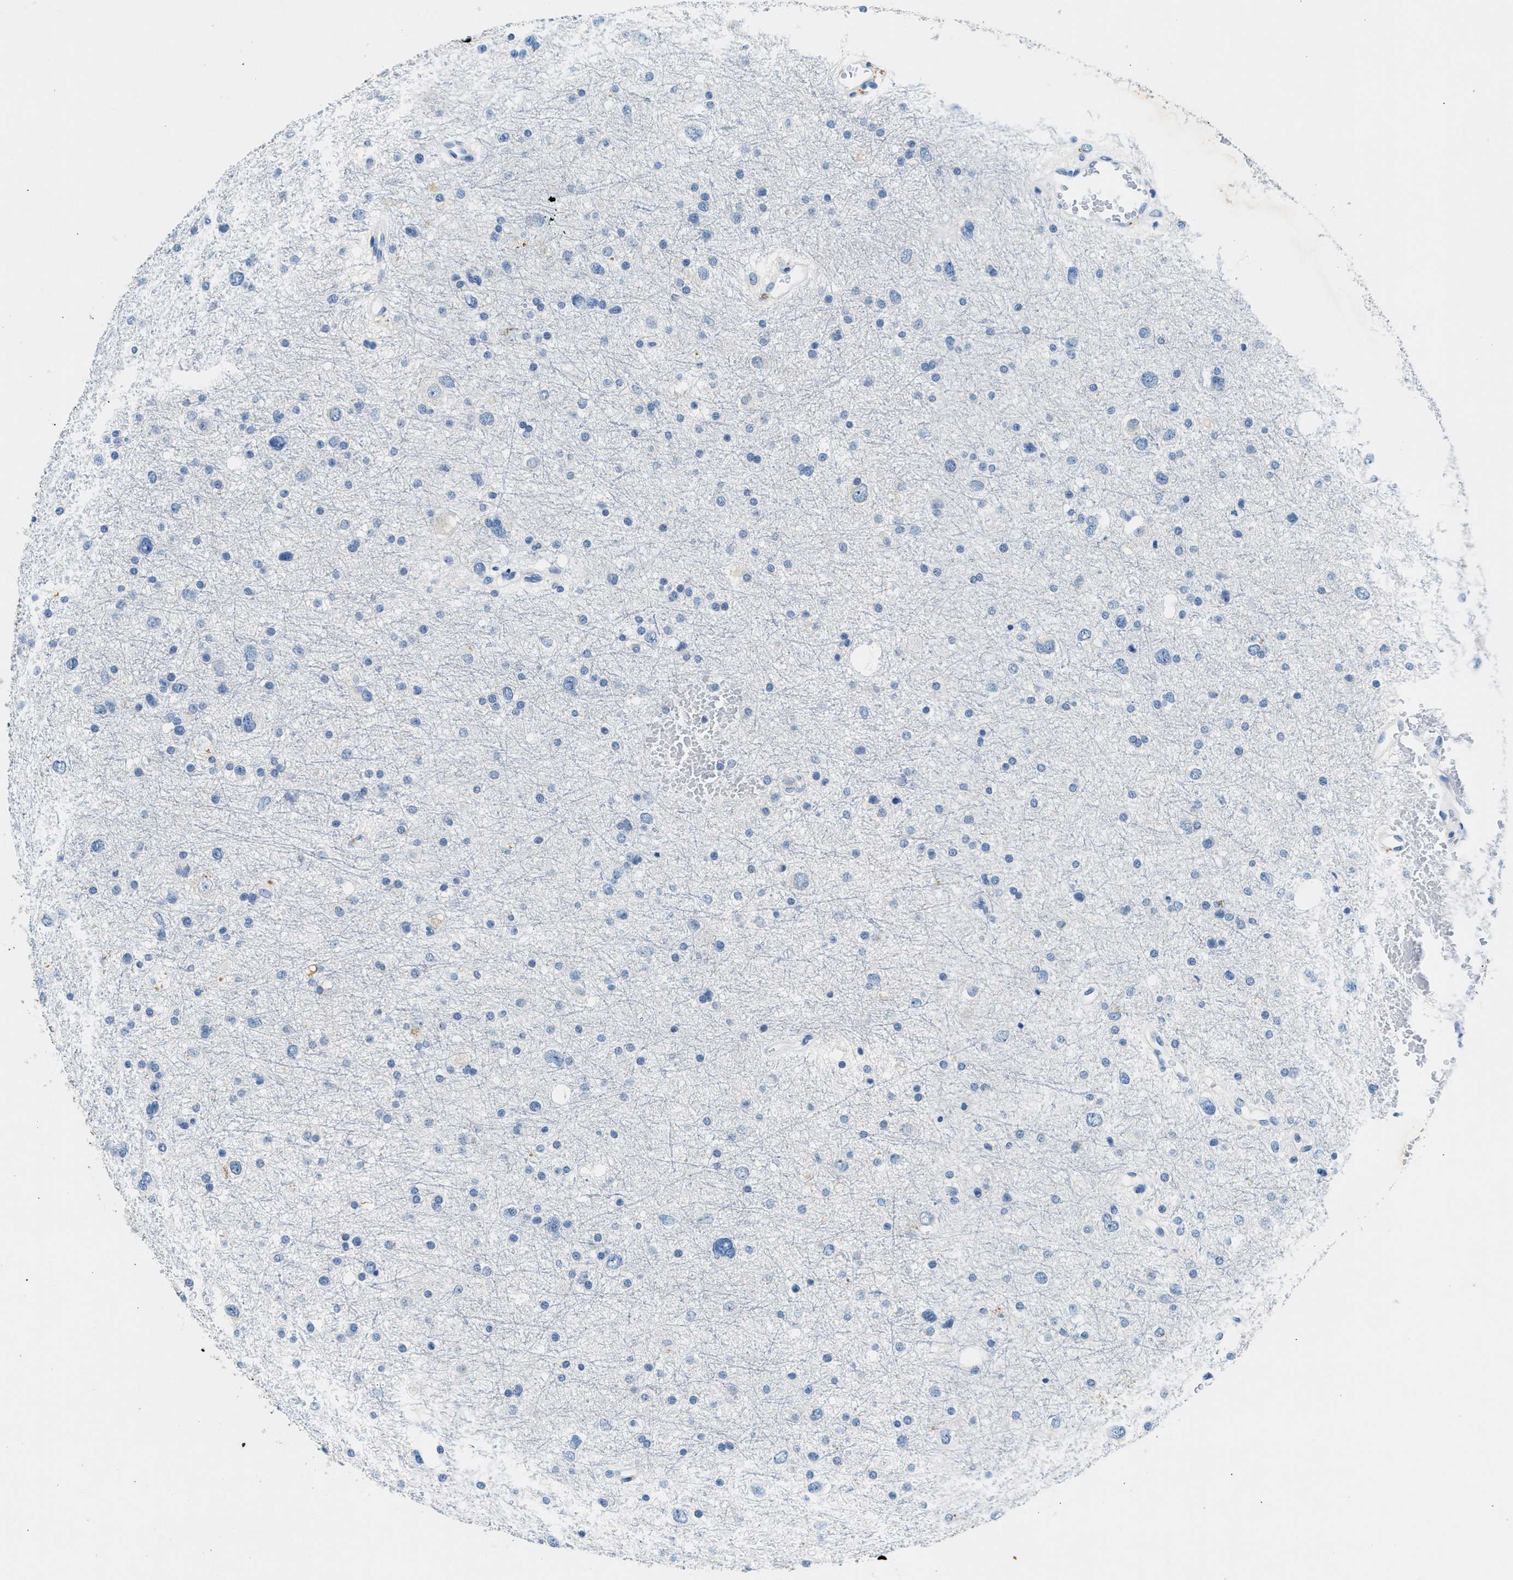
{"staining": {"intensity": "negative", "quantity": "none", "location": "none"}, "tissue": "glioma", "cell_type": "Tumor cells", "image_type": "cancer", "snomed": [{"axis": "morphology", "description": "Glioma, malignant, Low grade"}, {"axis": "topography", "description": "Brain"}], "caption": "Tumor cells are negative for brown protein staining in malignant low-grade glioma.", "gene": "CFAP20", "patient": {"sex": "female", "age": 37}}